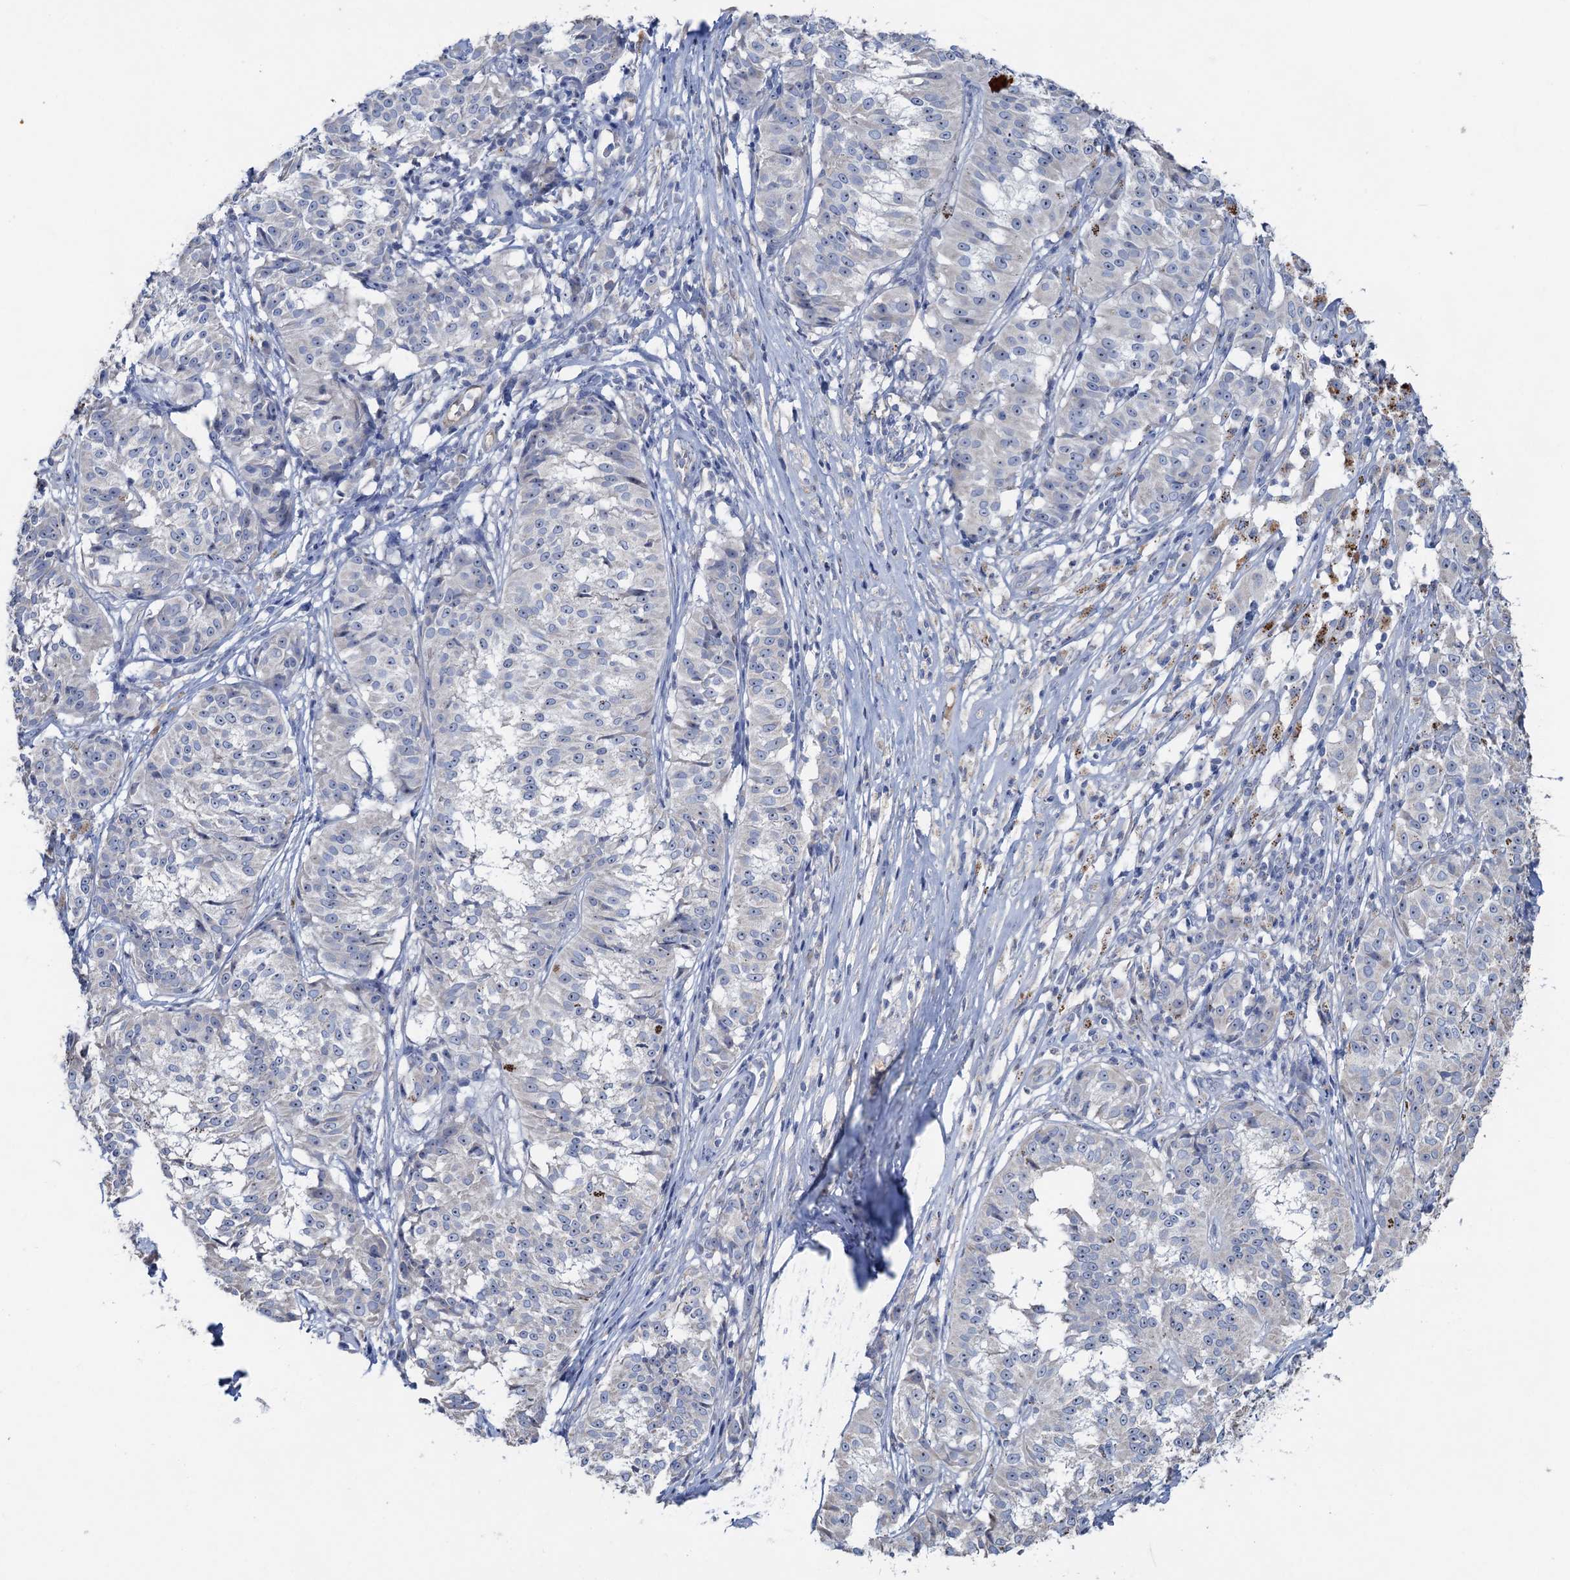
{"staining": {"intensity": "negative", "quantity": "none", "location": "none"}, "tissue": "melanoma", "cell_type": "Tumor cells", "image_type": "cancer", "snomed": [{"axis": "morphology", "description": "Malignant melanoma, NOS"}, {"axis": "topography", "description": "Skin"}], "caption": "A micrograph of human melanoma is negative for staining in tumor cells.", "gene": "PLLP", "patient": {"sex": "female", "age": 72}}